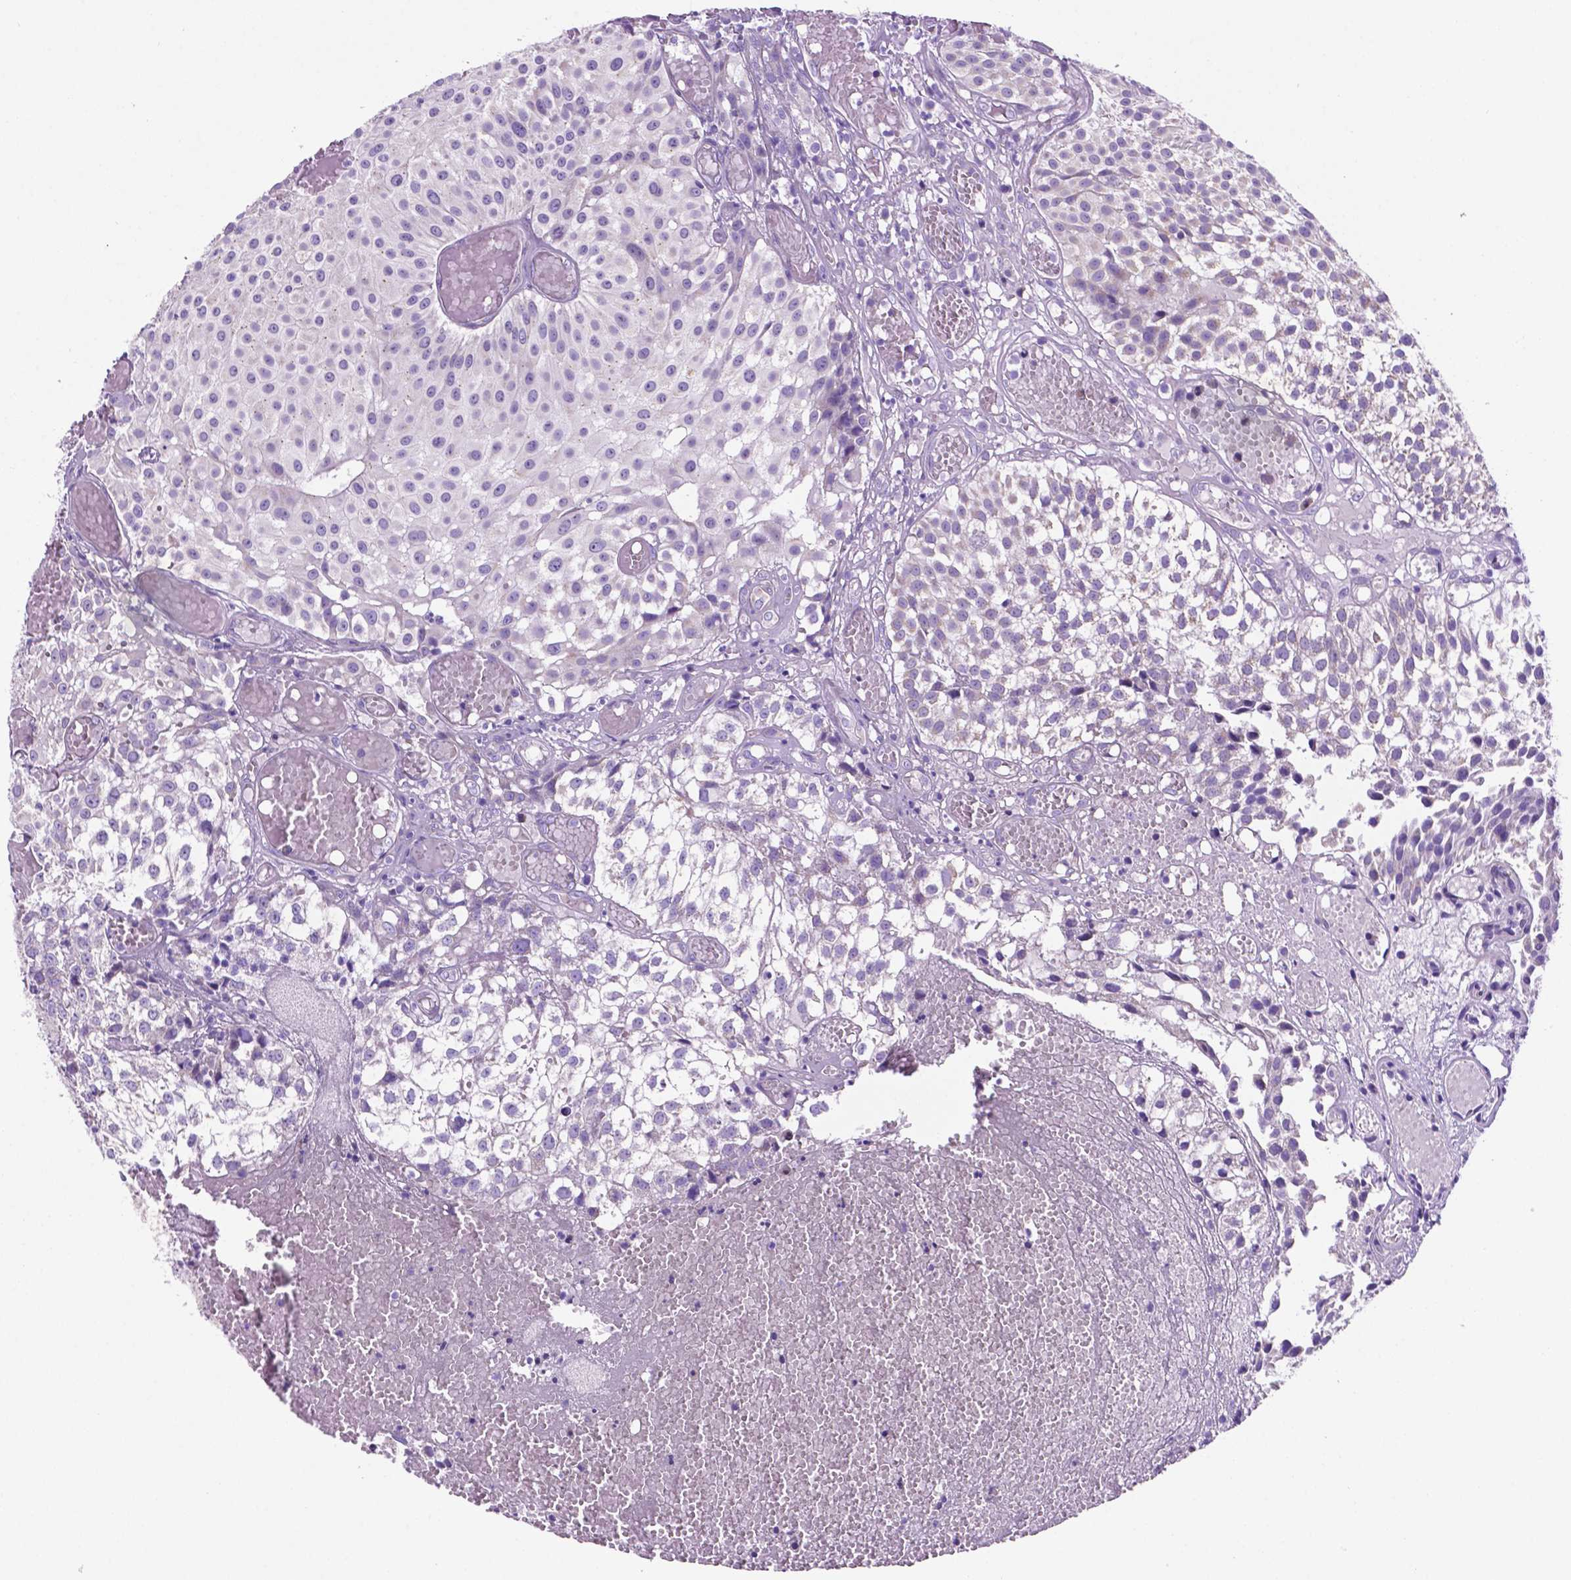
{"staining": {"intensity": "negative", "quantity": "none", "location": "none"}, "tissue": "urothelial cancer", "cell_type": "Tumor cells", "image_type": "cancer", "snomed": [{"axis": "morphology", "description": "Urothelial carcinoma, Low grade"}, {"axis": "topography", "description": "Urinary bladder"}], "caption": "Tumor cells show no significant staining in urothelial cancer.", "gene": "TMEM121B", "patient": {"sex": "male", "age": 79}}